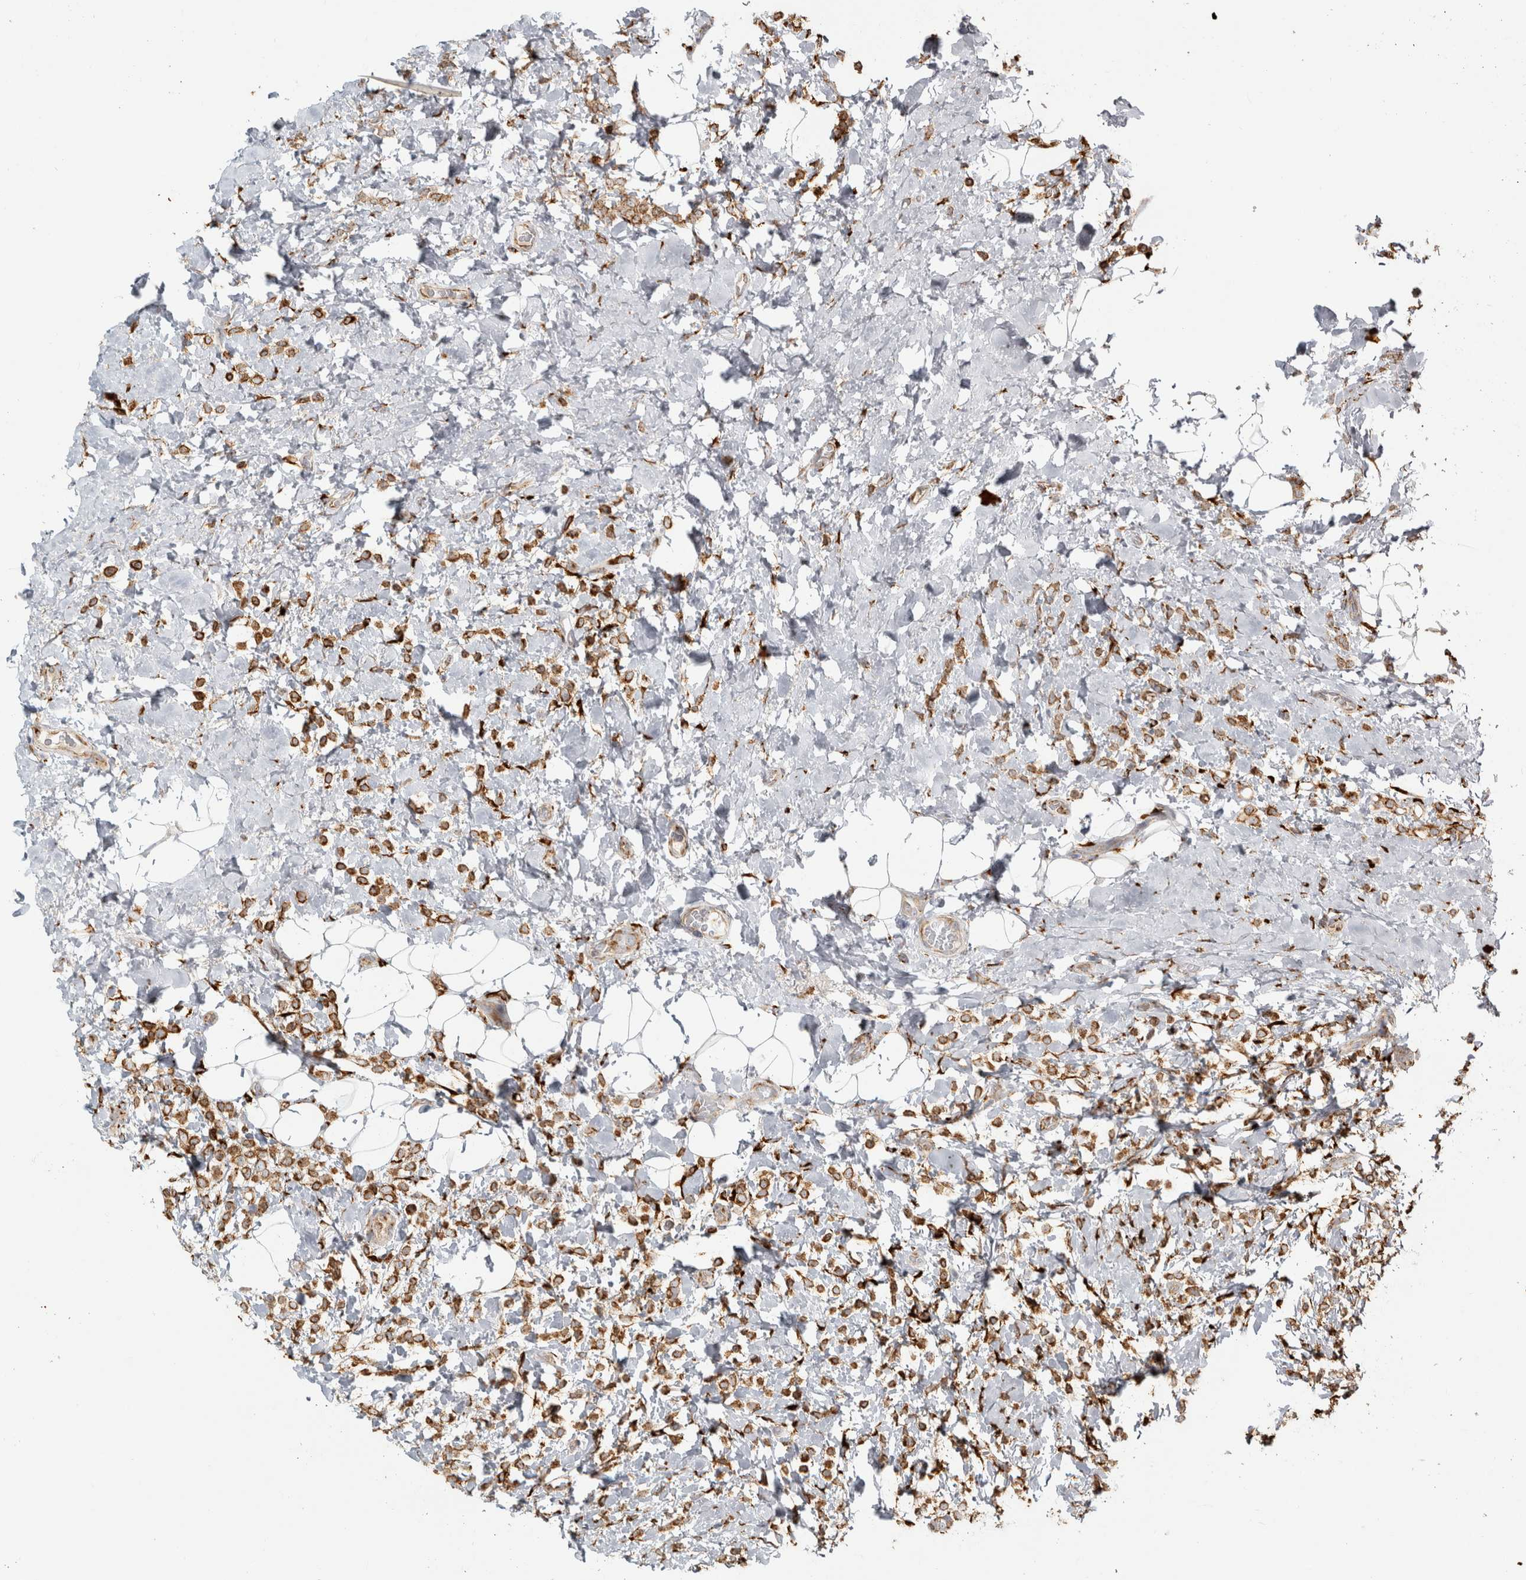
{"staining": {"intensity": "moderate", "quantity": ">75%", "location": "cytoplasmic/membranous"}, "tissue": "breast cancer", "cell_type": "Tumor cells", "image_type": "cancer", "snomed": [{"axis": "morphology", "description": "Normal tissue, NOS"}, {"axis": "morphology", "description": "Lobular carcinoma"}, {"axis": "topography", "description": "Breast"}], "caption": "Immunohistochemistry histopathology image of breast lobular carcinoma stained for a protein (brown), which exhibits medium levels of moderate cytoplasmic/membranous staining in about >75% of tumor cells.", "gene": "OSTN", "patient": {"sex": "female", "age": 50}}